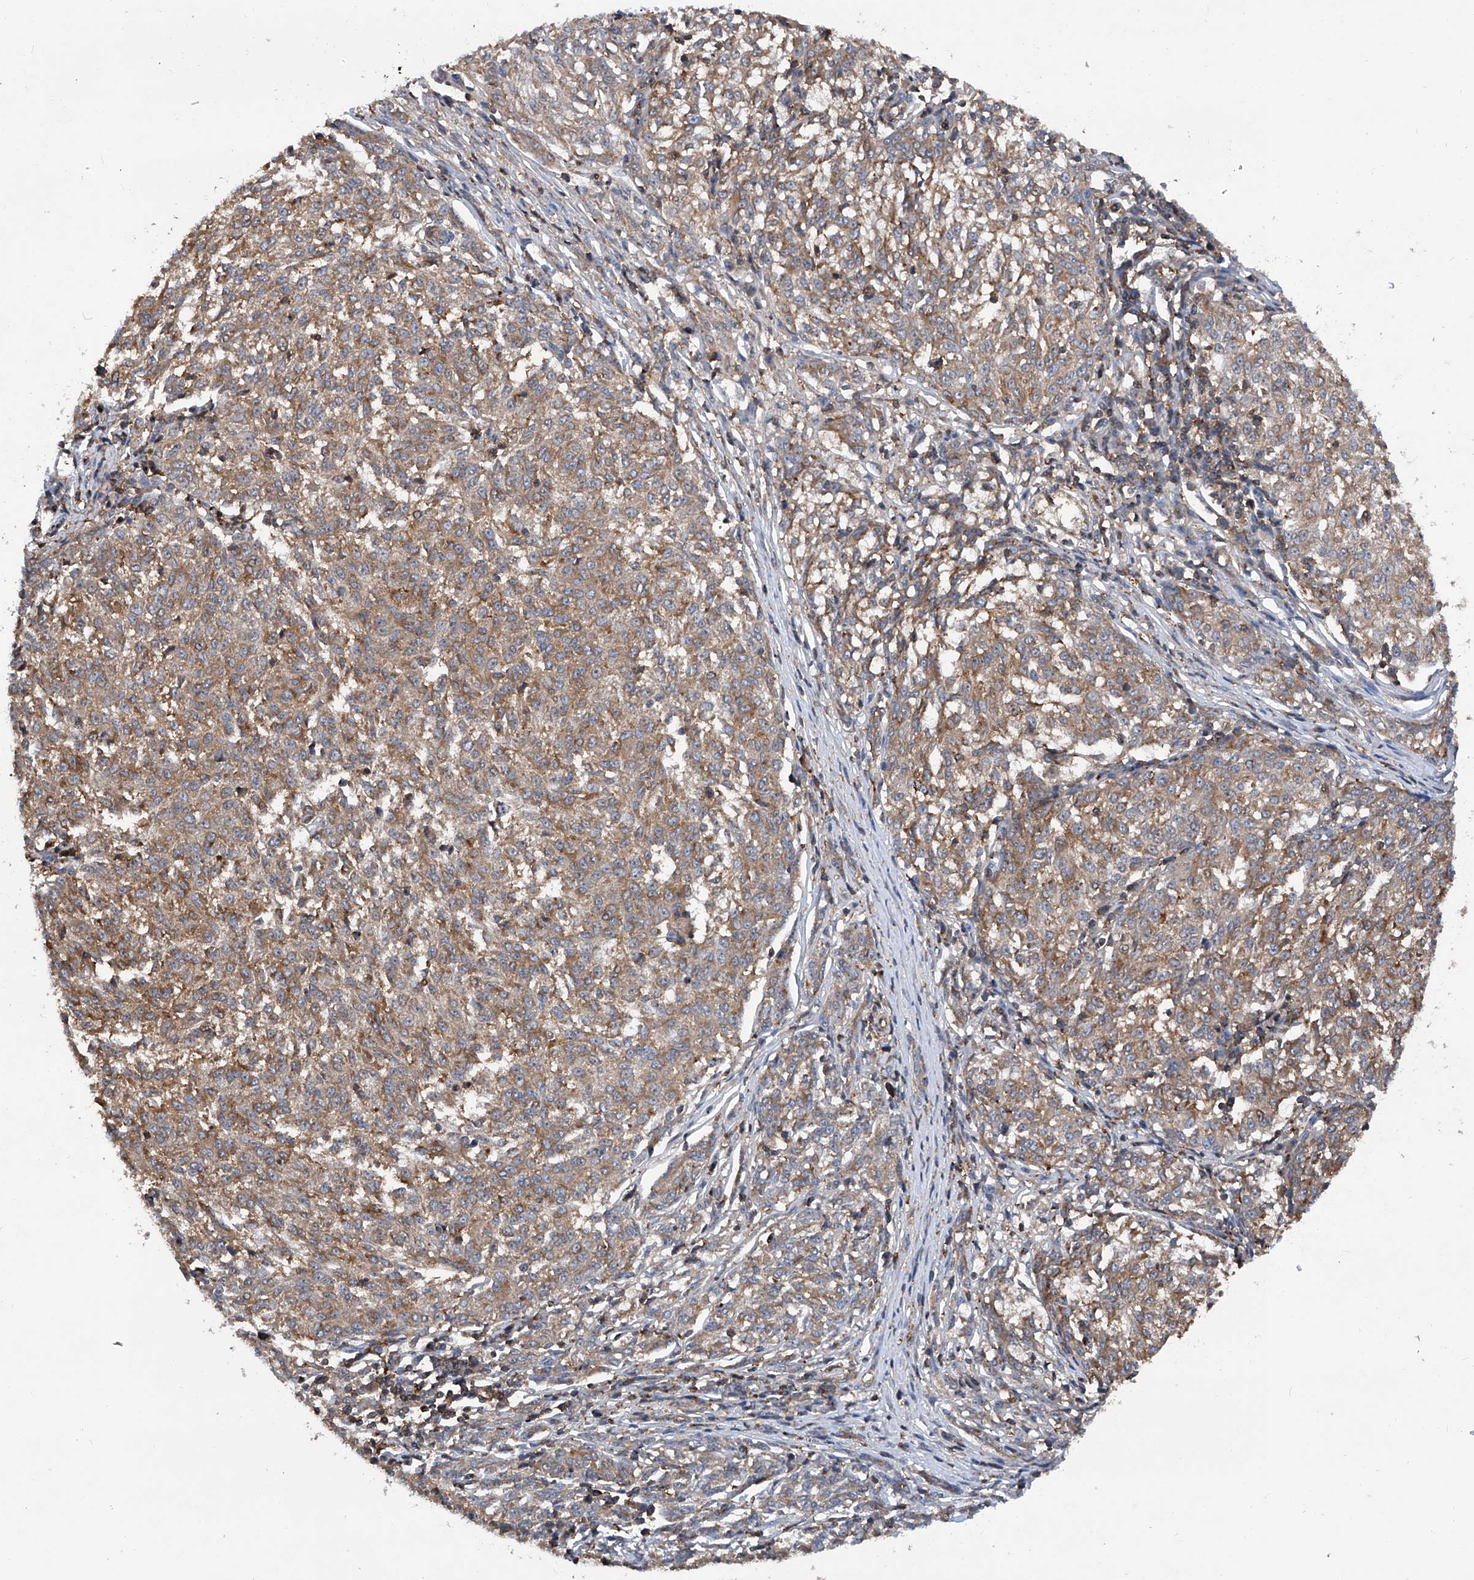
{"staining": {"intensity": "moderate", "quantity": ">75%", "location": "cytoplasmic/membranous"}, "tissue": "melanoma", "cell_type": "Tumor cells", "image_type": "cancer", "snomed": [{"axis": "morphology", "description": "Malignant melanoma, NOS"}, {"axis": "topography", "description": "Skin"}], "caption": "This image shows IHC staining of human melanoma, with medium moderate cytoplasmic/membranous staining in about >75% of tumor cells.", "gene": "NT5C3A", "patient": {"sex": "female", "age": 72}}